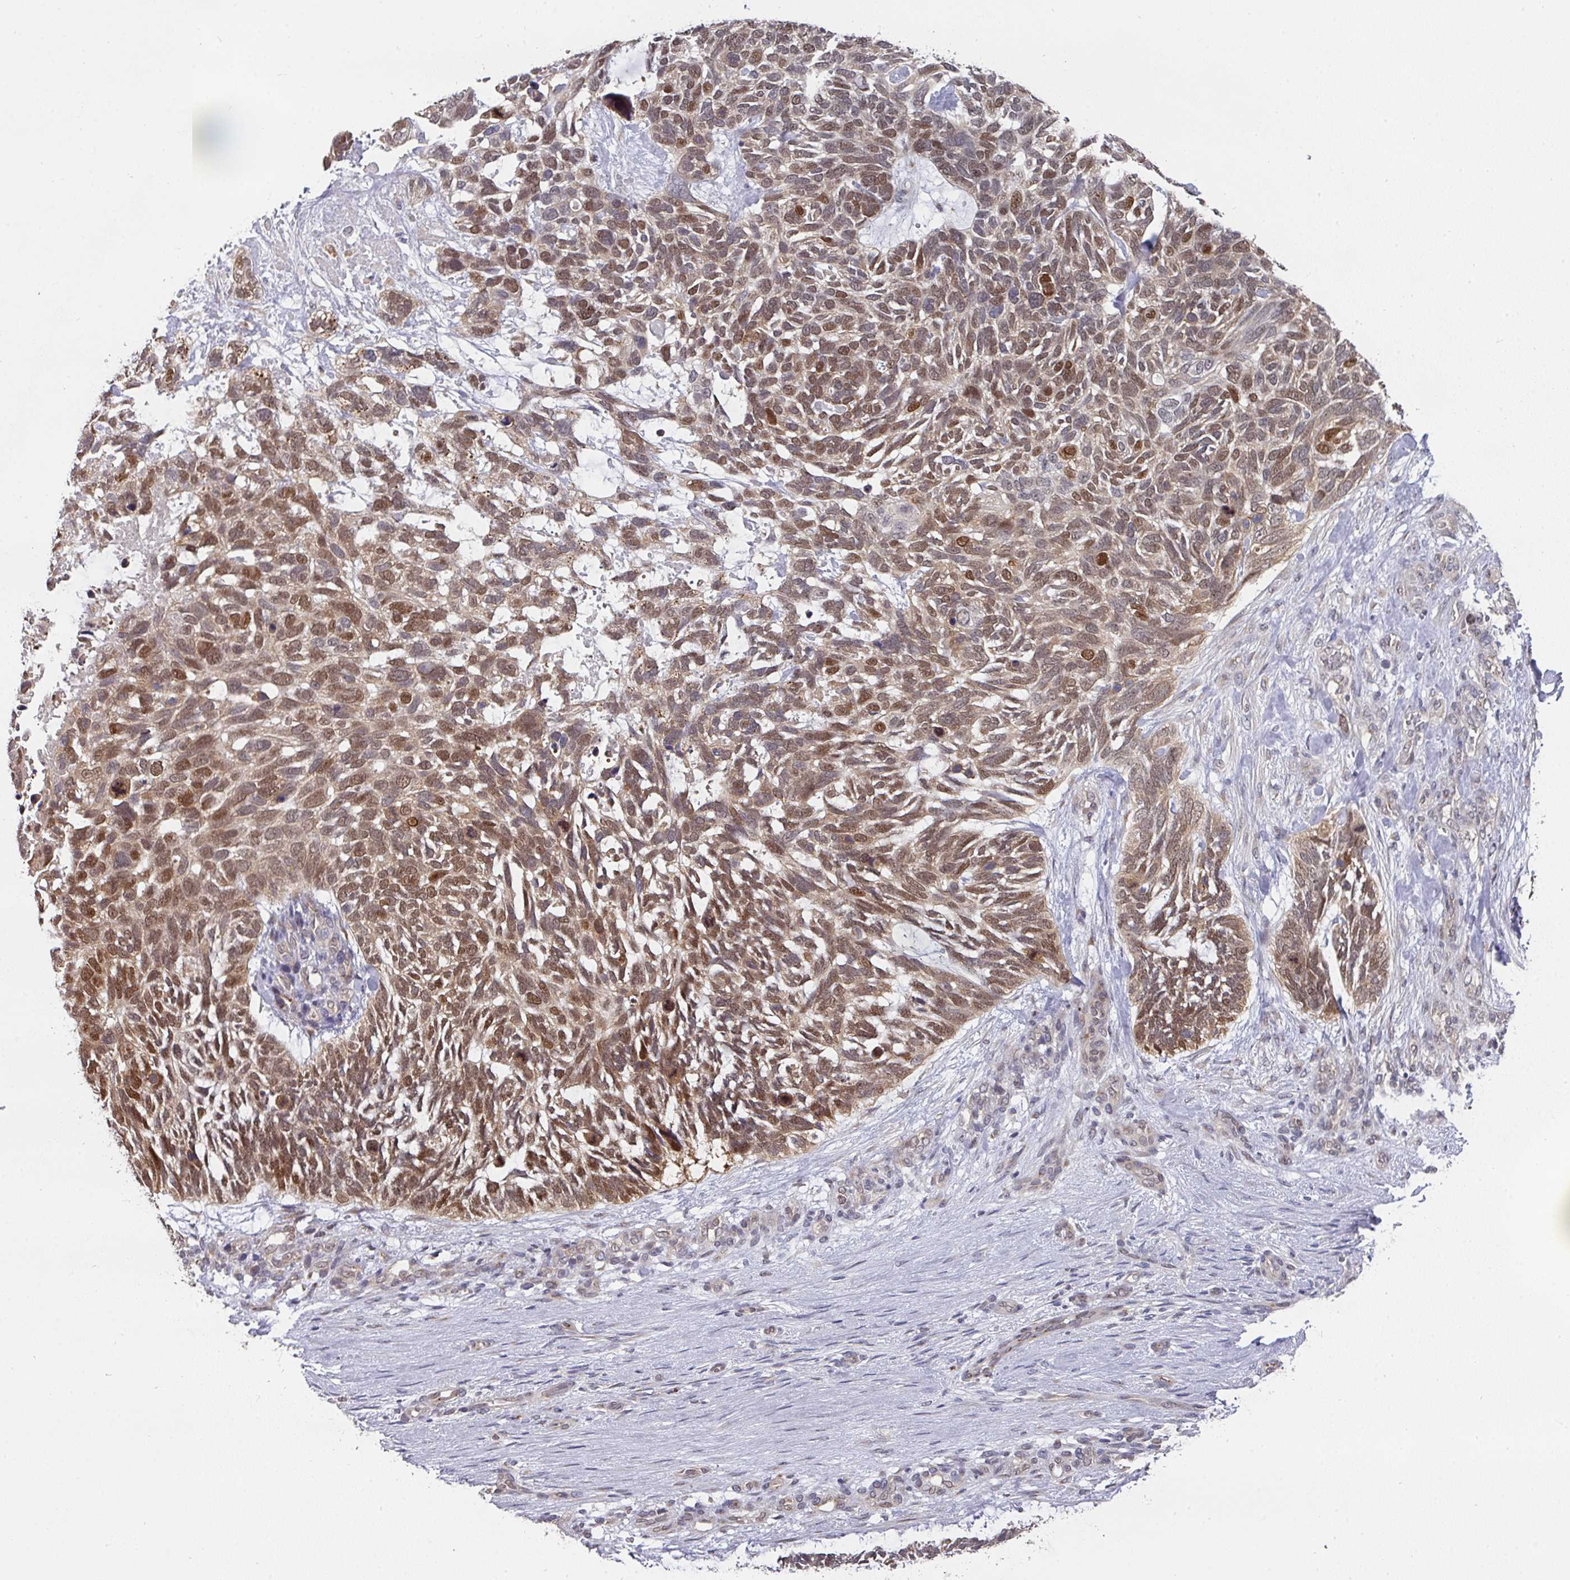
{"staining": {"intensity": "moderate", "quantity": "25%-75%", "location": "cytoplasmic/membranous,nuclear"}, "tissue": "skin cancer", "cell_type": "Tumor cells", "image_type": "cancer", "snomed": [{"axis": "morphology", "description": "Basal cell carcinoma"}, {"axis": "topography", "description": "Skin"}], "caption": "There is medium levels of moderate cytoplasmic/membranous and nuclear staining in tumor cells of skin basal cell carcinoma, as demonstrated by immunohistochemical staining (brown color).", "gene": "C18orf25", "patient": {"sex": "male", "age": 88}}